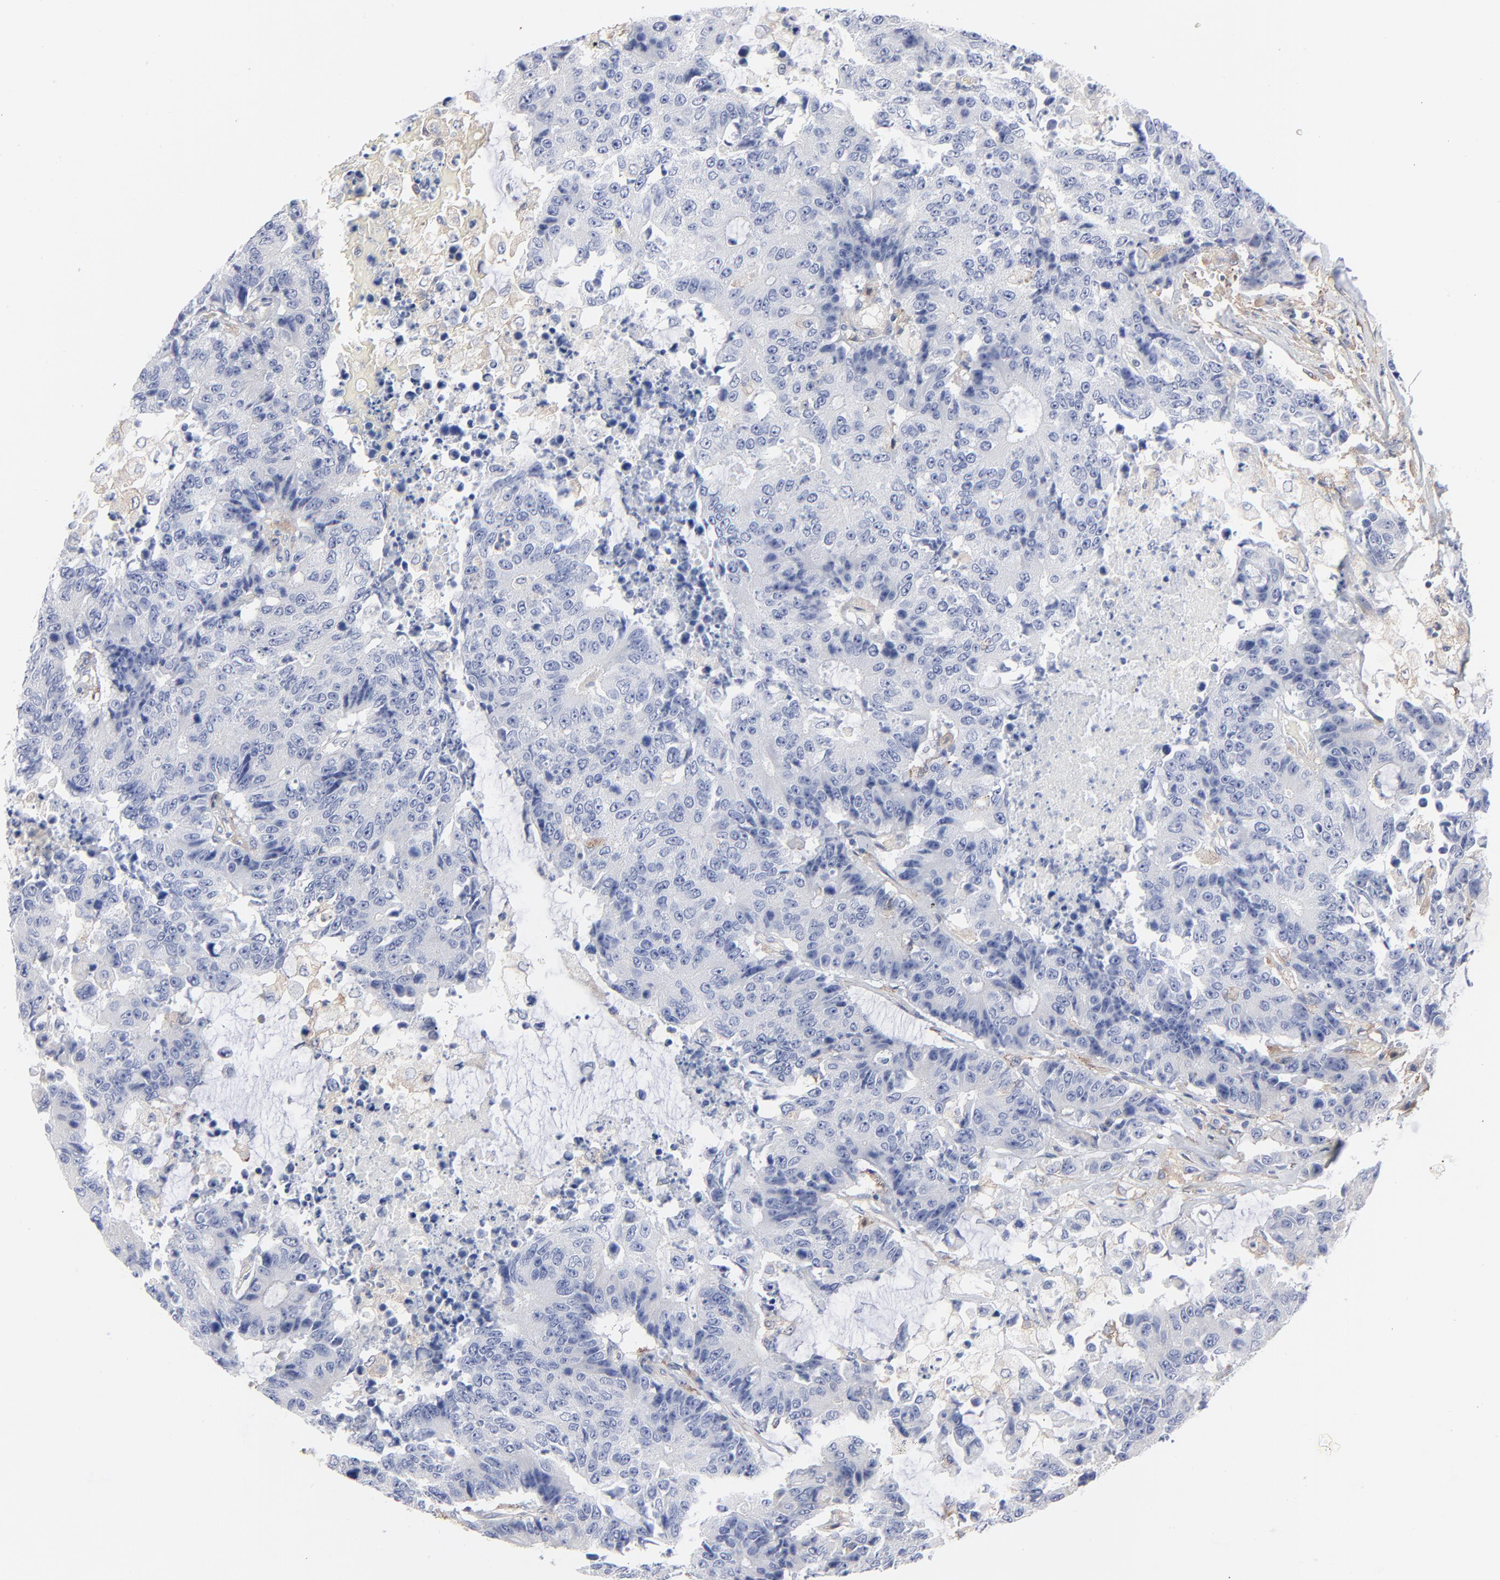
{"staining": {"intensity": "negative", "quantity": "none", "location": "none"}, "tissue": "colorectal cancer", "cell_type": "Tumor cells", "image_type": "cancer", "snomed": [{"axis": "morphology", "description": "Adenocarcinoma, NOS"}, {"axis": "topography", "description": "Colon"}], "caption": "Colorectal cancer (adenocarcinoma) stained for a protein using IHC exhibits no expression tumor cells.", "gene": "STAT2", "patient": {"sex": "female", "age": 86}}